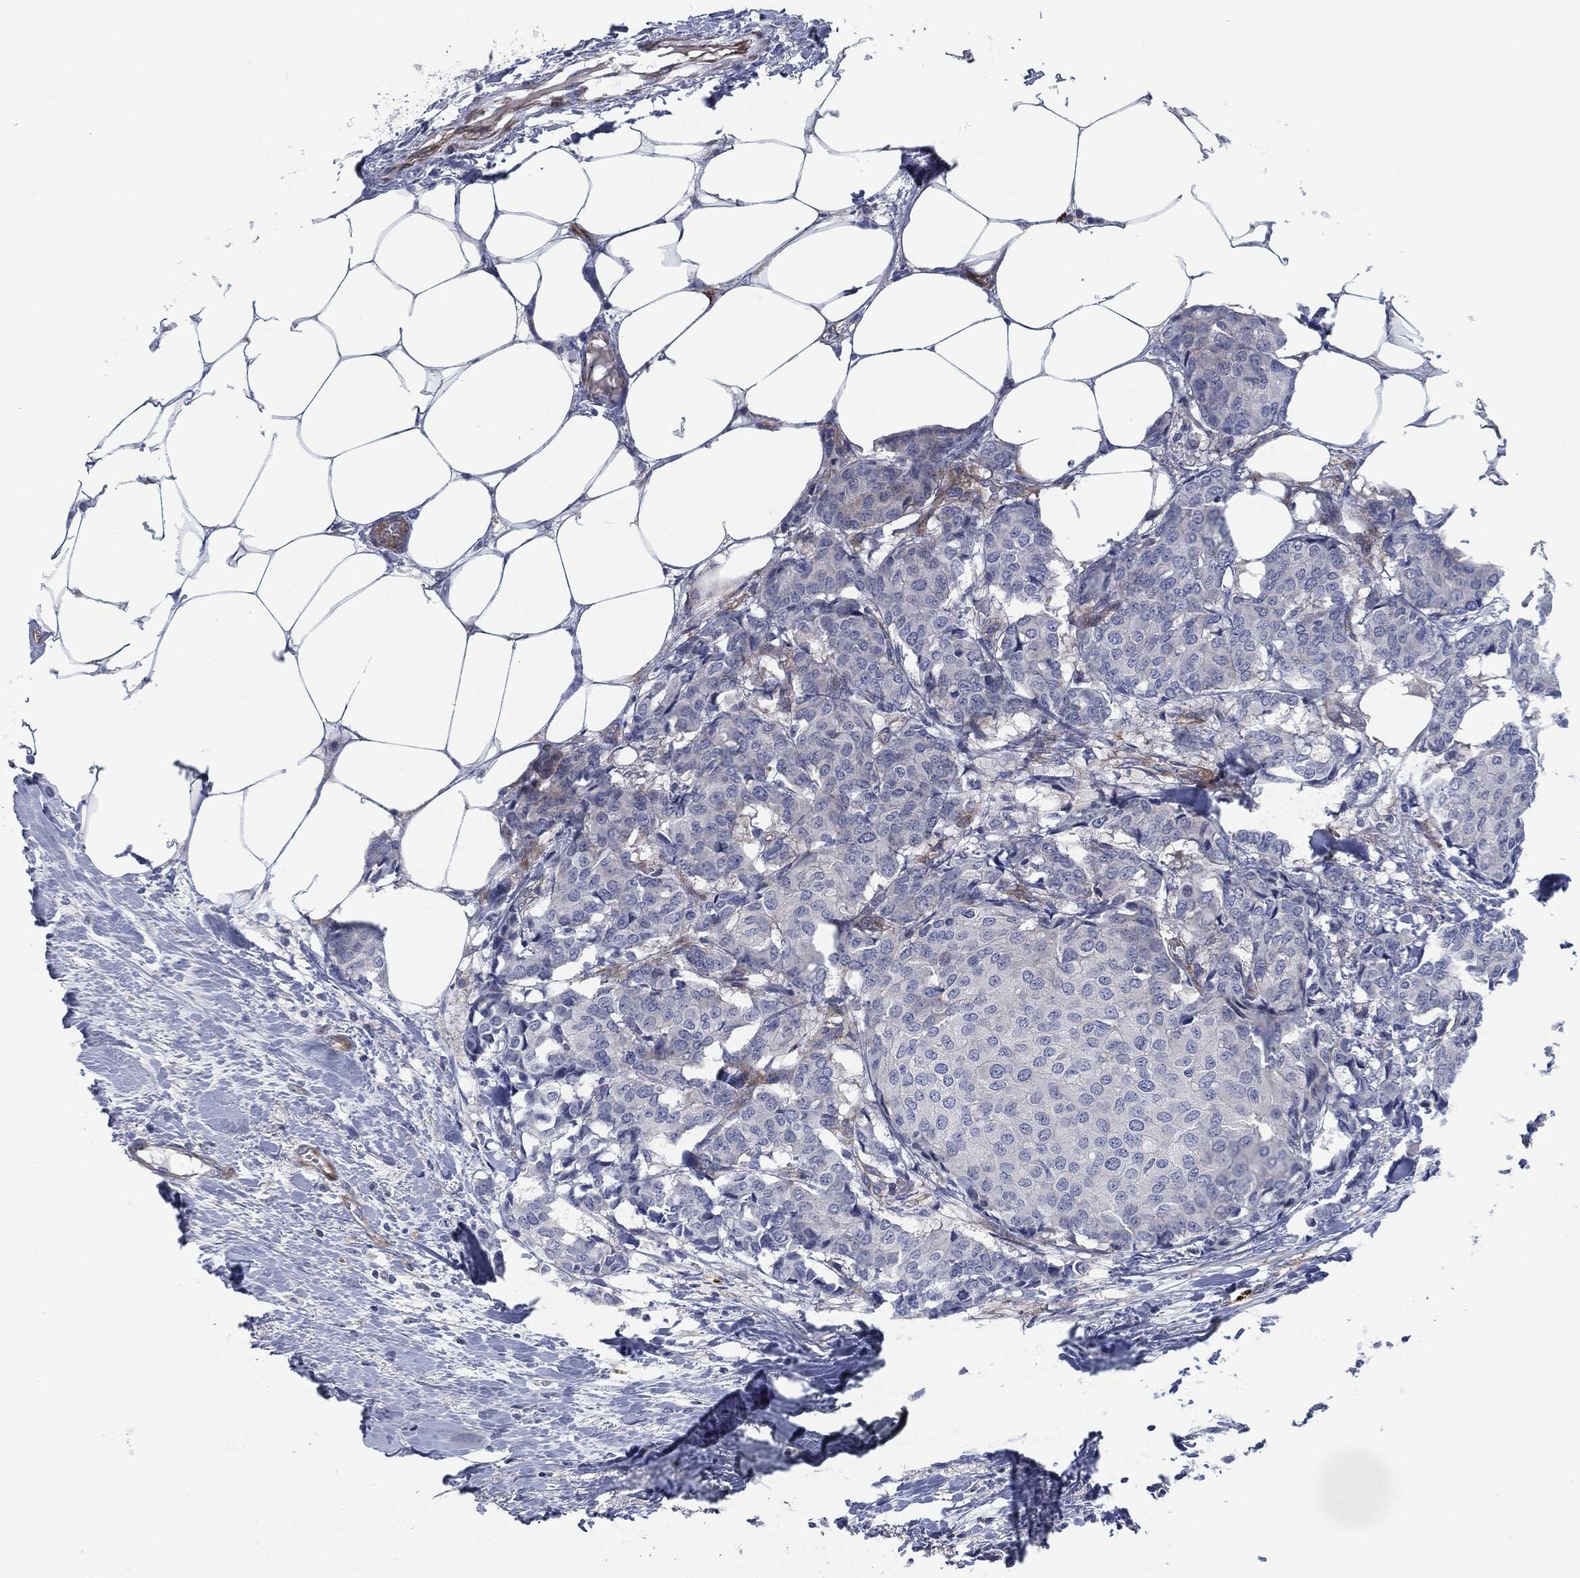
{"staining": {"intensity": "negative", "quantity": "none", "location": "none"}, "tissue": "breast cancer", "cell_type": "Tumor cells", "image_type": "cancer", "snomed": [{"axis": "morphology", "description": "Duct carcinoma"}, {"axis": "topography", "description": "Breast"}], "caption": "The photomicrograph exhibits no significant positivity in tumor cells of breast cancer (intraductal carcinoma).", "gene": "MPO", "patient": {"sex": "female", "age": 75}}